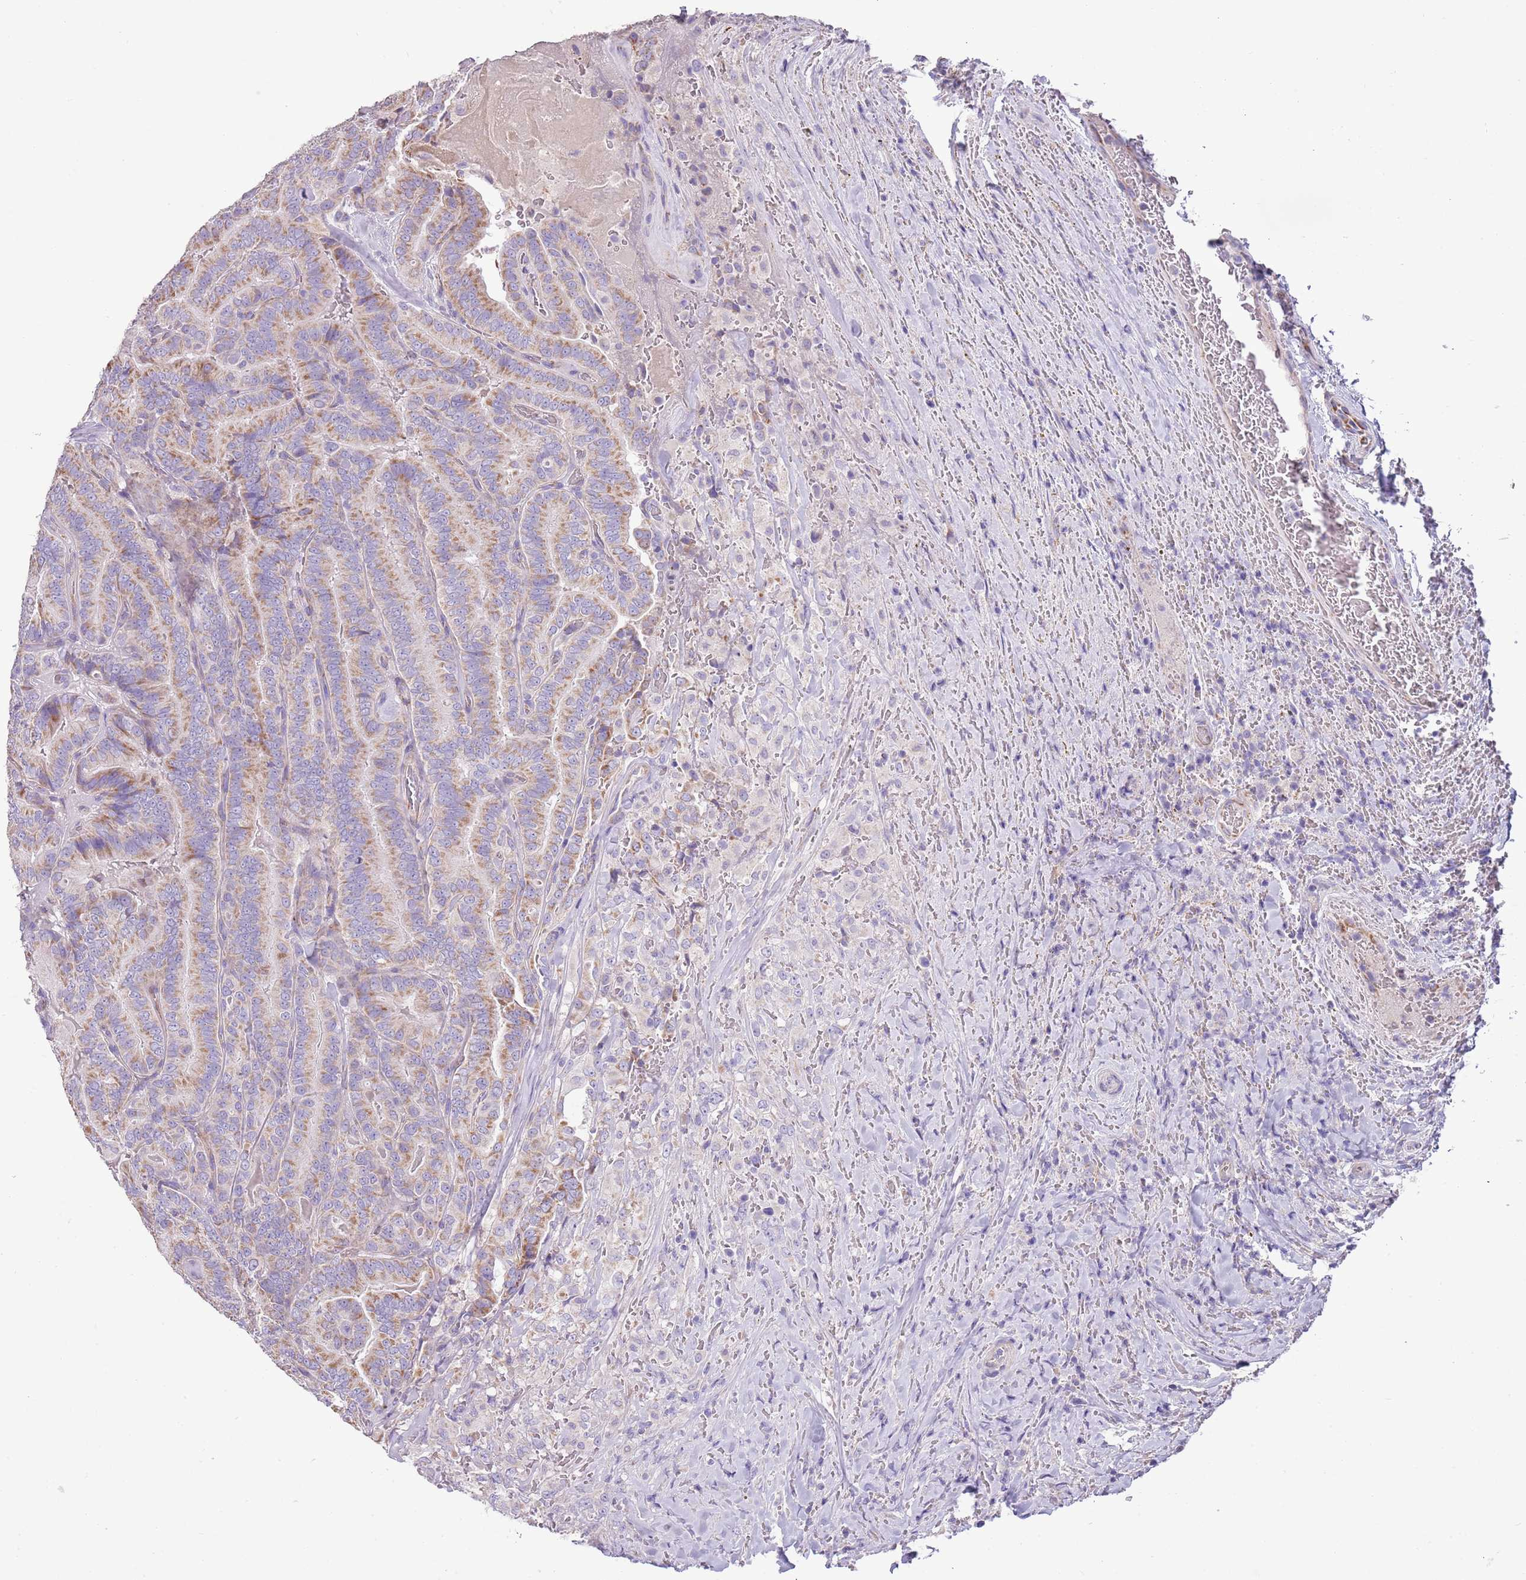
{"staining": {"intensity": "moderate", "quantity": ">75%", "location": "cytoplasmic/membranous"}, "tissue": "thyroid cancer", "cell_type": "Tumor cells", "image_type": "cancer", "snomed": [{"axis": "morphology", "description": "Papillary adenocarcinoma, NOS"}, {"axis": "topography", "description": "Thyroid gland"}], "caption": "Protein analysis of thyroid papillary adenocarcinoma tissue exhibits moderate cytoplasmic/membranous positivity in approximately >75% of tumor cells.", "gene": "RNF222", "patient": {"sex": "male", "age": 61}}